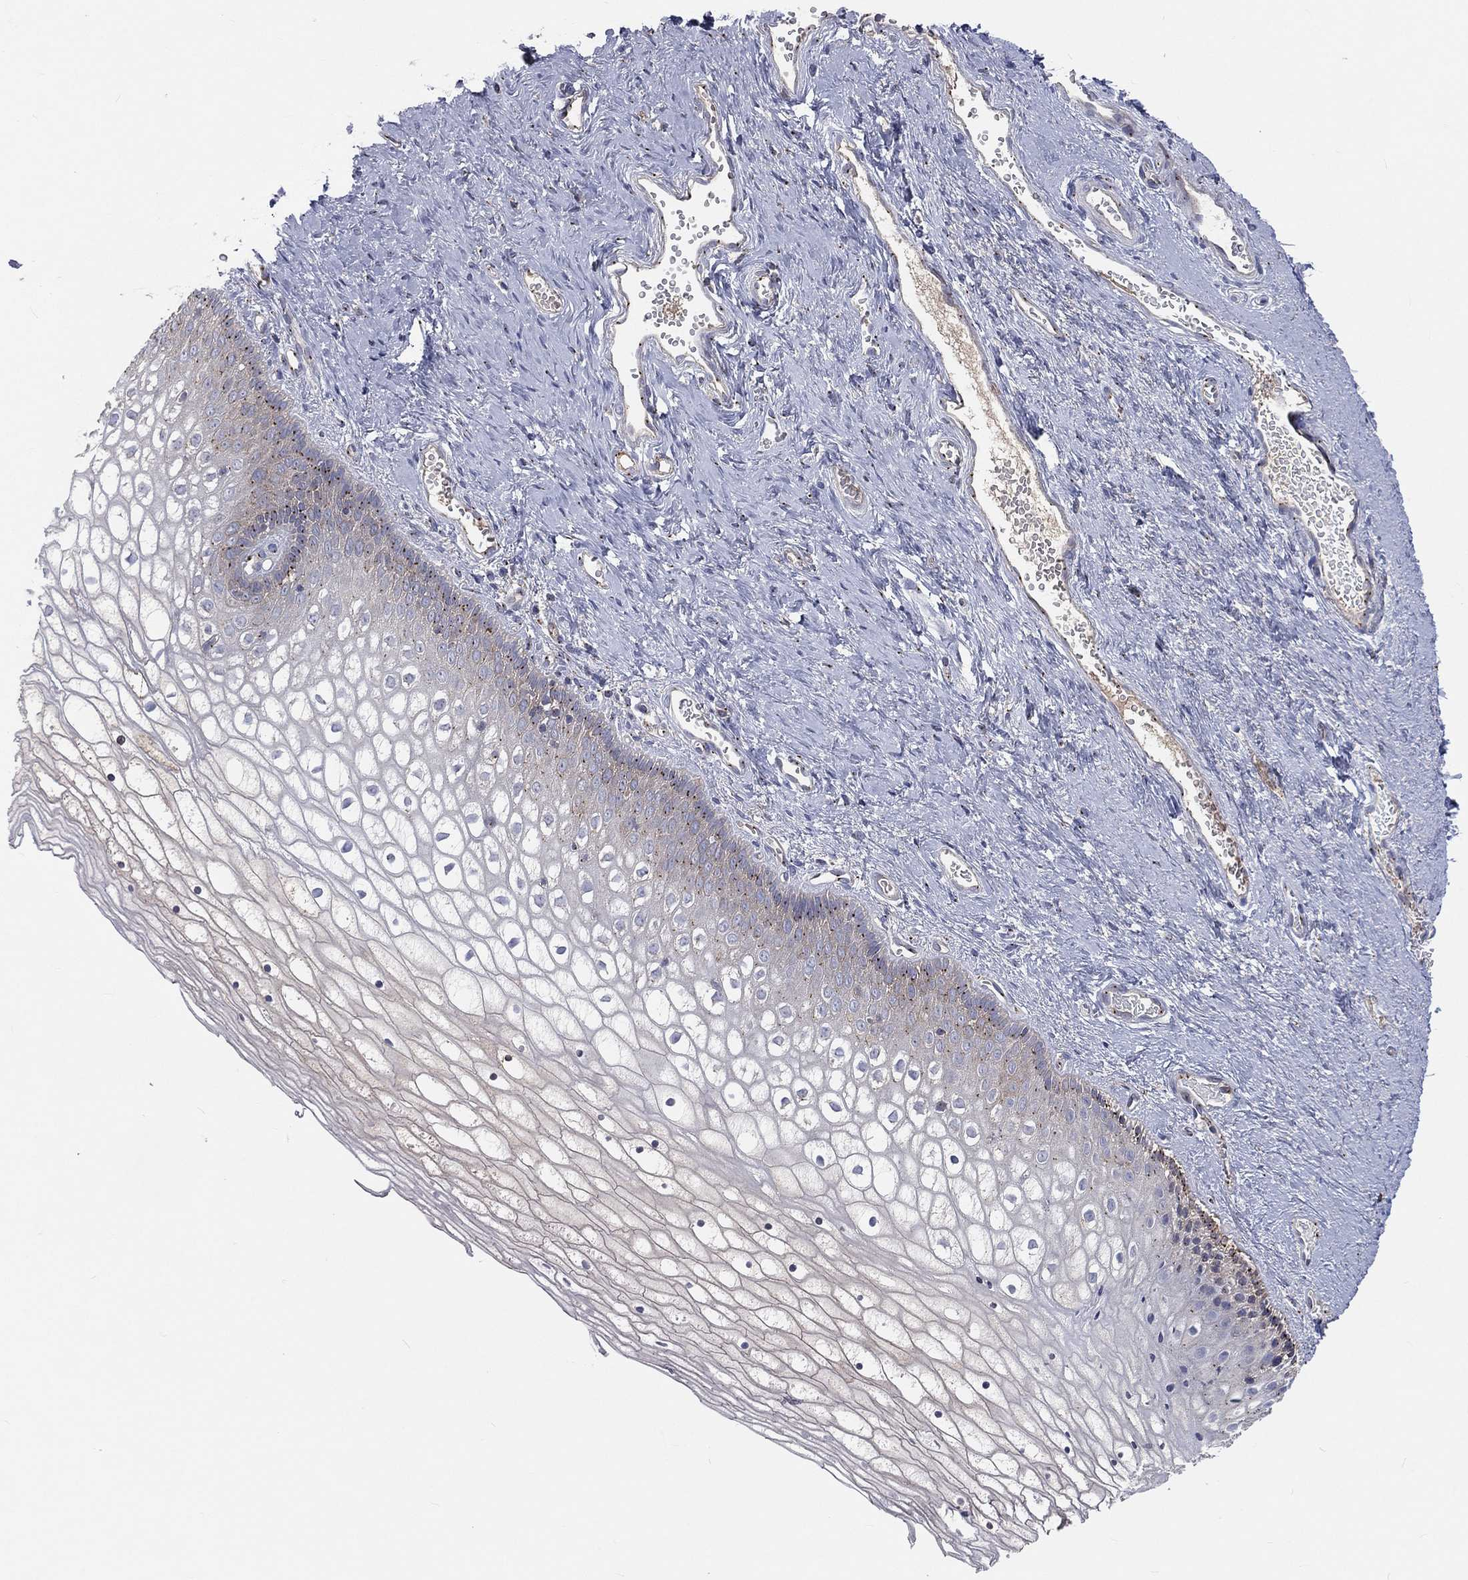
{"staining": {"intensity": "moderate", "quantity": "<25%", "location": "cytoplasmic/membranous"}, "tissue": "vagina", "cell_type": "Squamous epithelial cells", "image_type": "normal", "snomed": [{"axis": "morphology", "description": "Normal tissue, NOS"}, {"axis": "topography", "description": "Vagina"}], "caption": "Immunohistochemistry image of benign vagina: vagina stained using immunohistochemistry shows low levels of moderate protein expression localized specifically in the cytoplasmic/membranous of squamous epithelial cells, appearing as a cytoplasmic/membranous brown color.", "gene": "CROCC", "patient": {"sex": "female", "age": 32}}